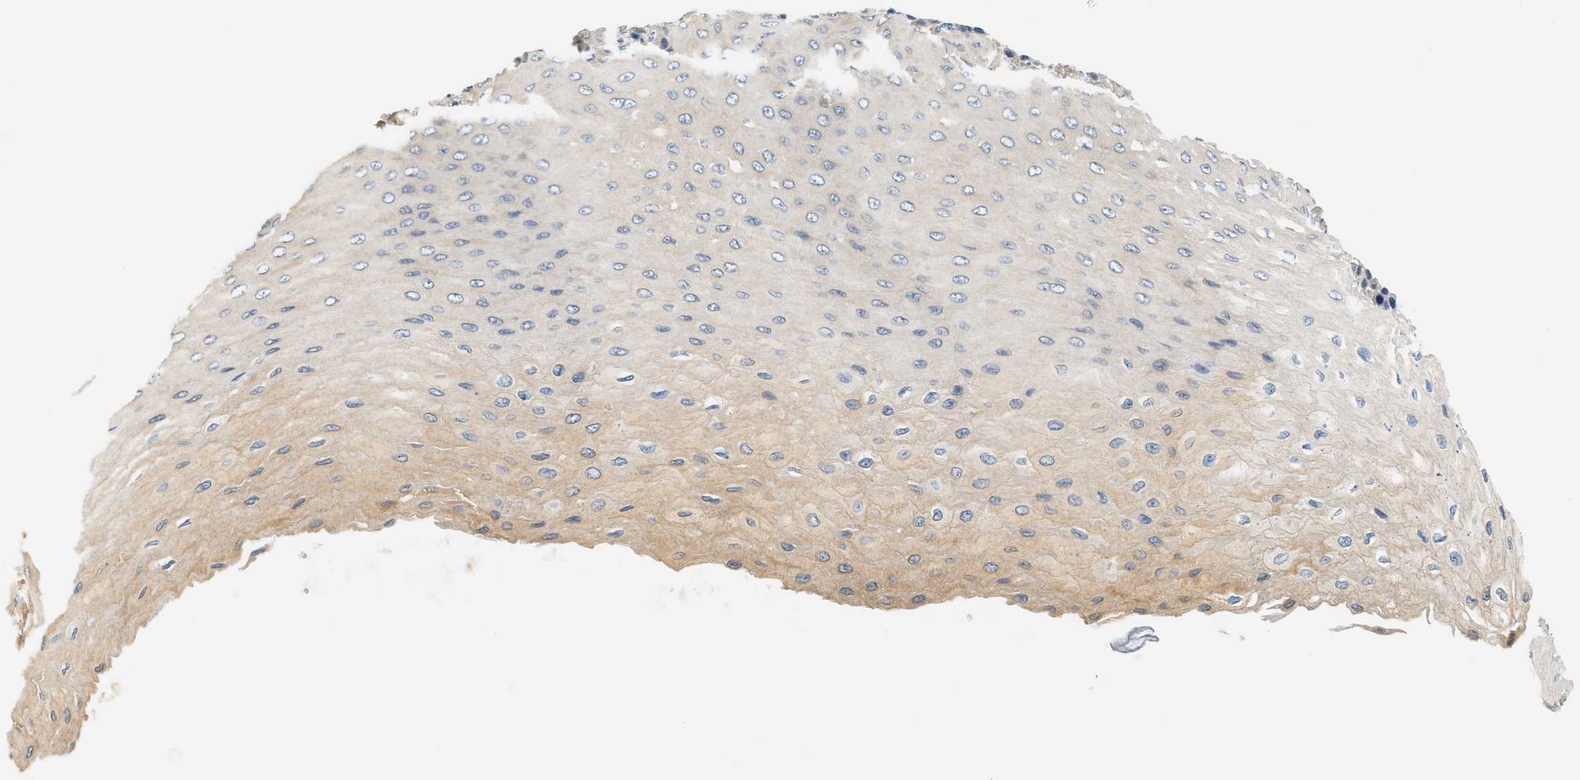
{"staining": {"intensity": "weak", "quantity": "25%-75%", "location": "cytoplasmic/membranous"}, "tissue": "esophagus", "cell_type": "Squamous epithelial cells", "image_type": "normal", "snomed": [{"axis": "morphology", "description": "Normal tissue, NOS"}, {"axis": "topography", "description": "Esophagus"}], "caption": "Weak cytoplasmic/membranous protein expression is present in about 25%-75% of squamous epithelial cells in esophagus. The staining is performed using DAB brown chromogen to label protein expression. The nuclei are counter-stained blue using hematoxylin.", "gene": "SLC35E1", "patient": {"sex": "female", "age": 72}}